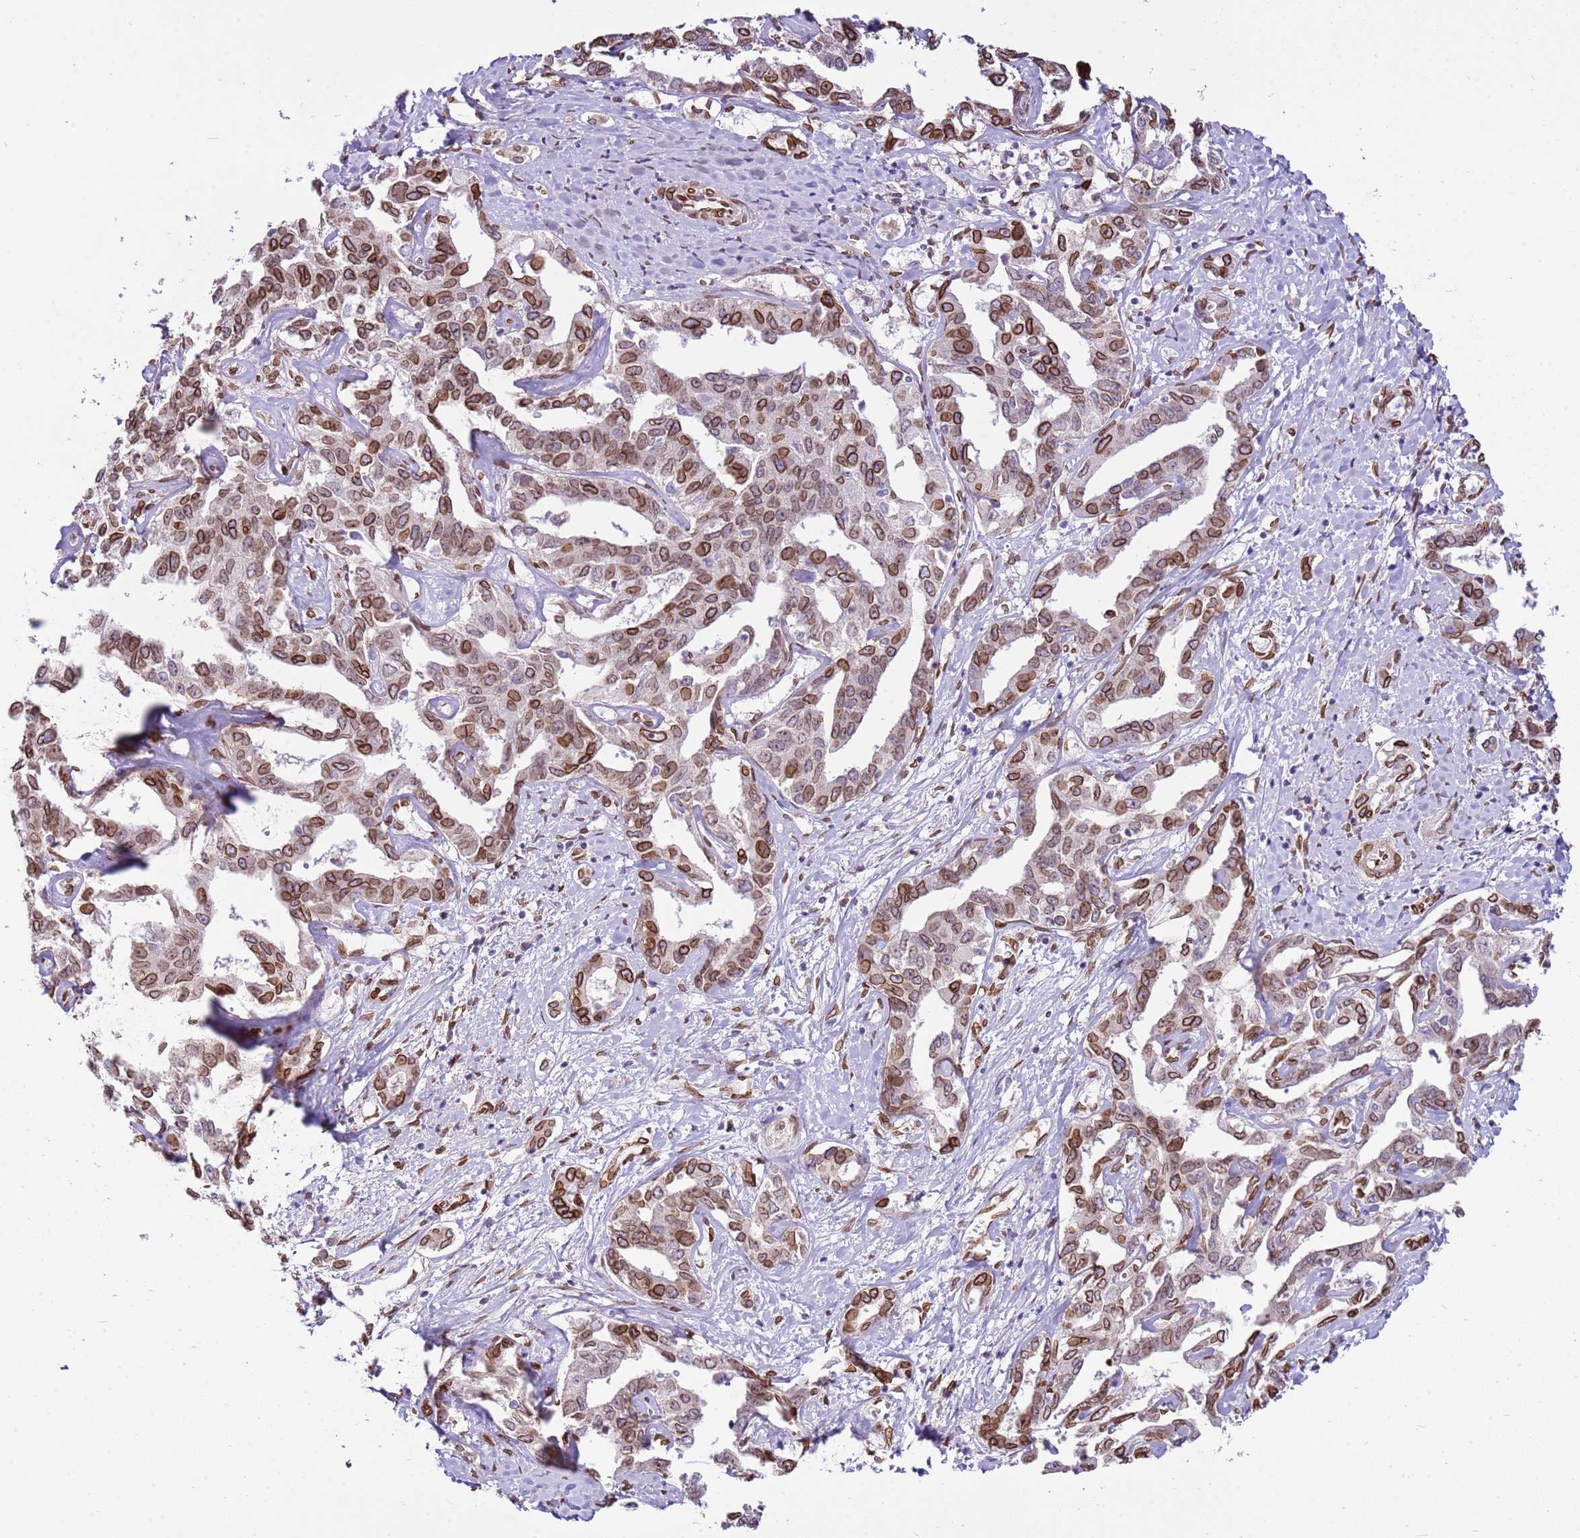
{"staining": {"intensity": "strong", "quantity": ">75%", "location": "cytoplasmic/membranous,nuclear"}, "tissue": "liver cancer", "cell_type": "Tumor cells", "image_type": "cancer", "snomed": [{"axis": "morphology", "description": "Cholangiocarcinoma"}, {"axis": "topography", "description": "Liver"}], "caption": "This image reveals immunohistochemistry (IHC) staining of liver cancer (cholangiocarcinoma), with high strong cytoplasmic/membranous and nuclear staining in approximately >75% of tumor cells.", "gene": "TMEM47", "patient": {"sex": "male", "age": 59}}